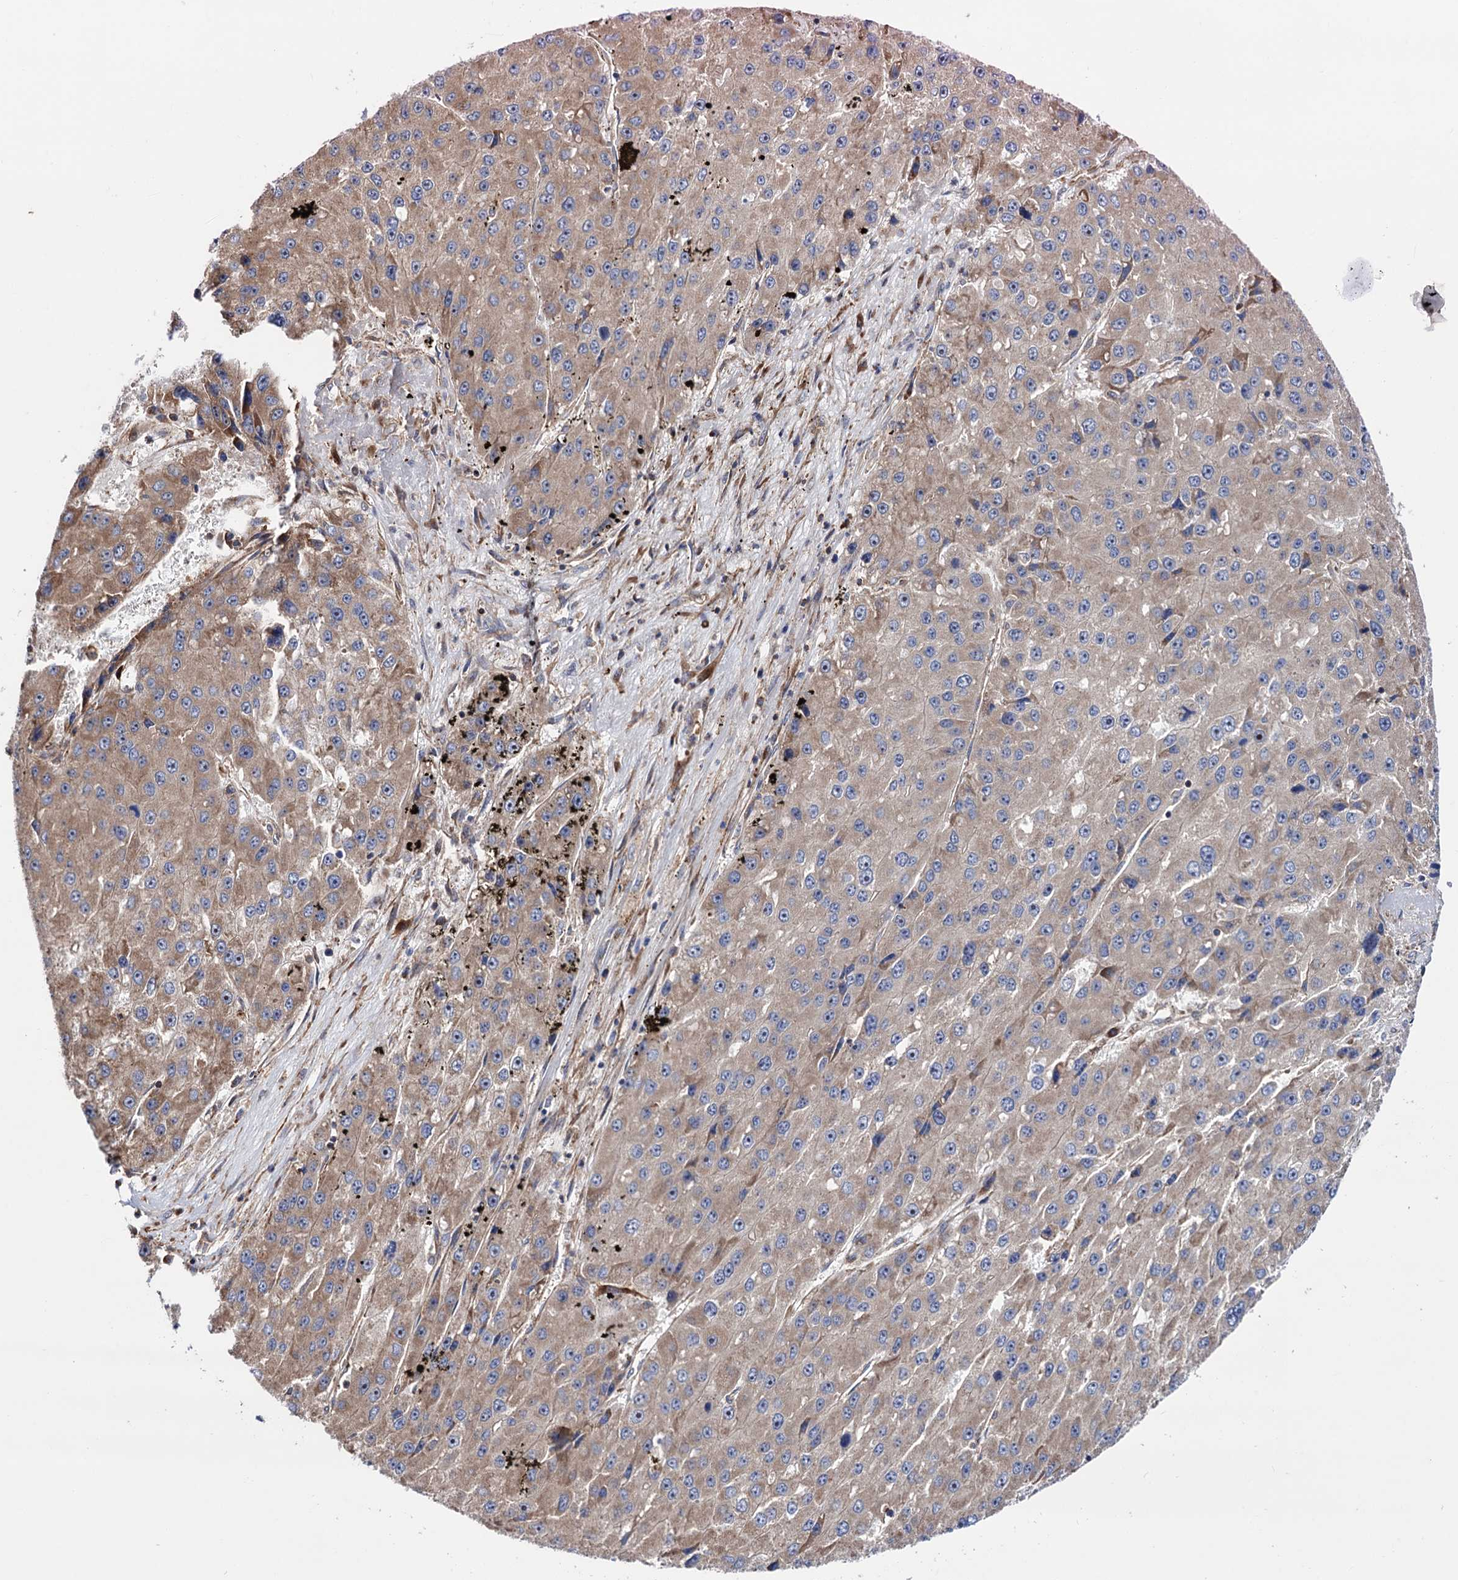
{"staining": {"intensity": "weak", "quantity": ">75%", "location": "cytoplasmic/membranous"}, "tissue": "liver cancer", "cell_type": "Tumor cells", "image_type": "cancer", "snomed": [{"axis": "morphology", "description": "Carcinoma, Hepatocellular, NOS"}, {"axis": "topography", "description": "Liver"}], "caption": "Immunohistochemical staining of hepatocellular carcinoma (liver) reveals low levels of weak cytoplasmic/membranous protein expression in approximately >75% of tumor cells. (brown staining indicates protein expression, while blue staining denotes nuclei).", "gene": "FERMT2", "patient": {"sex": "female", "age": 73}}